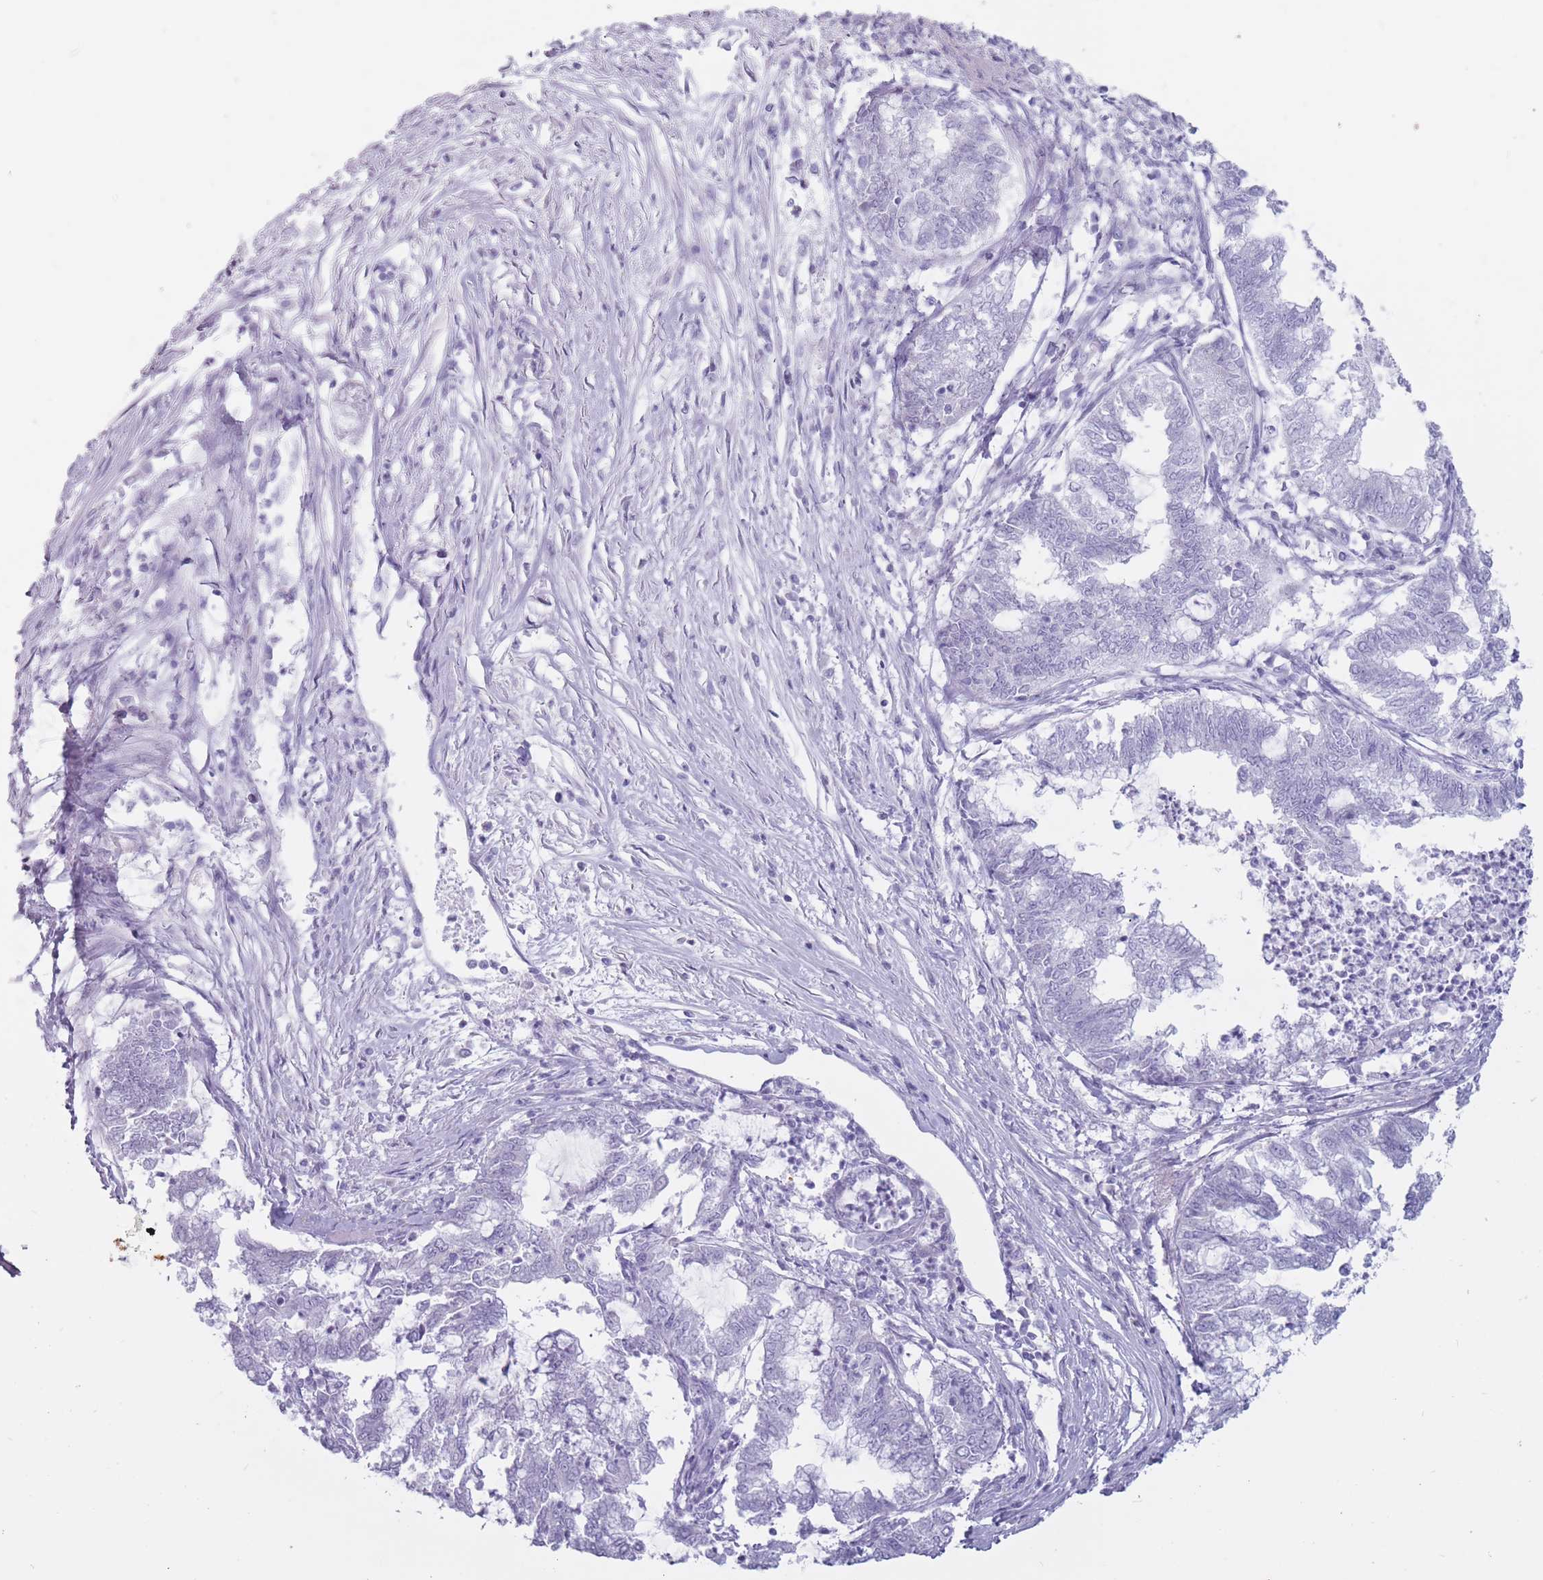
{"staining": {"intensity": "negative", "quantity": "none", "location": "none"}, "tissue": "endometrial cancer", "cell_type": "Tumor cells", "image_type": "cancer", "snomed": [{"axis": "morphology", "description": "Adenocarcinoma, NOS"}, {"axis": "topography", "description": "Endometrium"}], "caption": "DAB immunohistochemical staining of human endometrial adenocarcinoma exhibits no significant positivity in tumor cells.", "gene": "PNMA3", "patient": {"sex": "female", "age": 79}}